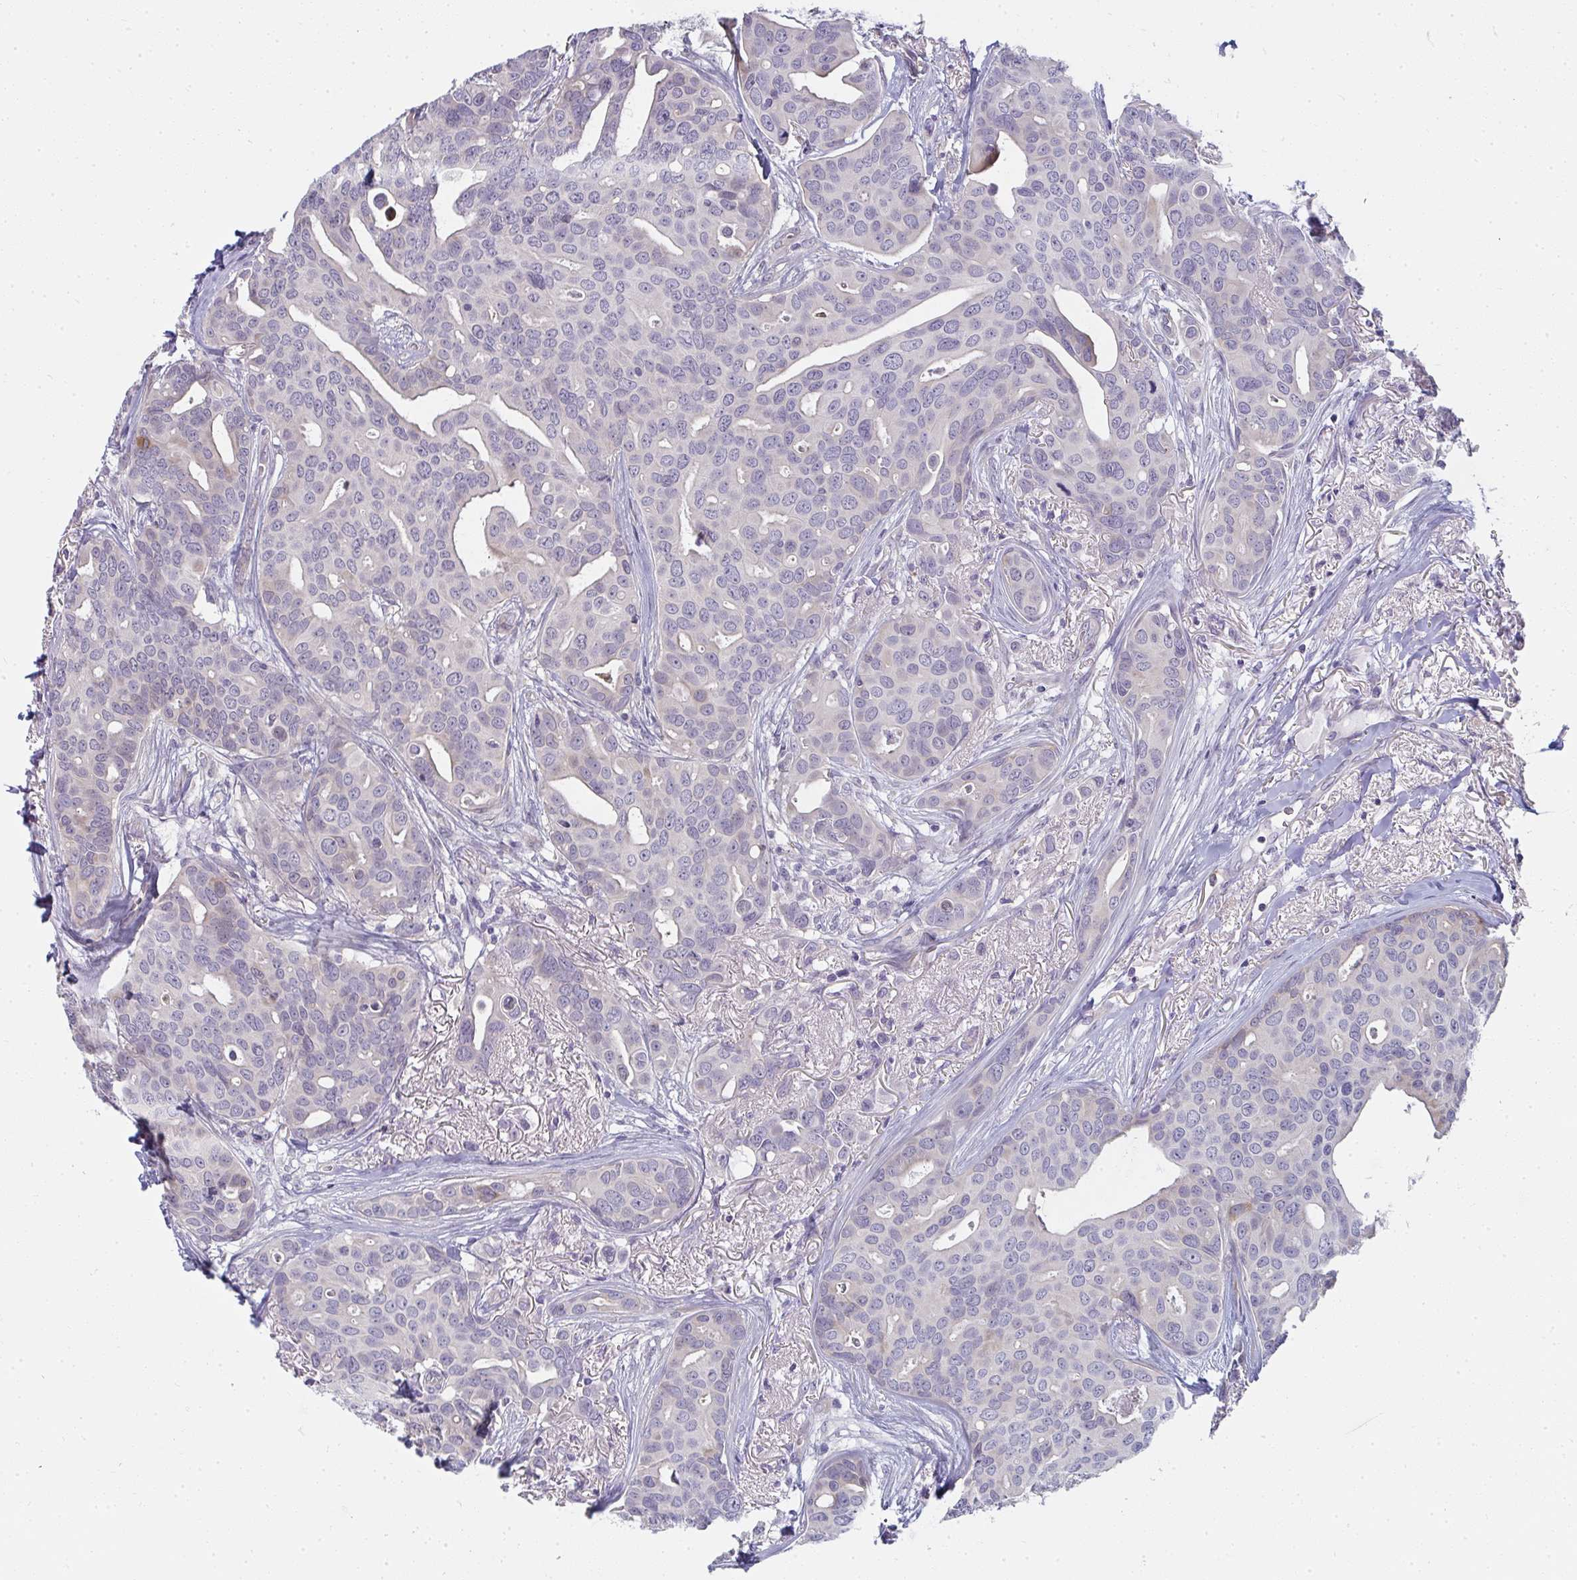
{"staining": {"intensity": "negative", "quantity": "none", "location": "none"}, "tissue": "breast cancer", "cell_type": "Tumor cells", "image_type": "cancer", "snomed": [{"axis": "morphology", "description": "Duct carcinoma"}, {"axis": "topography", "description": "Breast"}], "caption": "This is a photomicrograph of IHC staining of breast infiltrating ductal carcinoma, which shows no expression in tumor cells.", "gene": "SHB", "patient": {"sex": "female", "age": 54}}